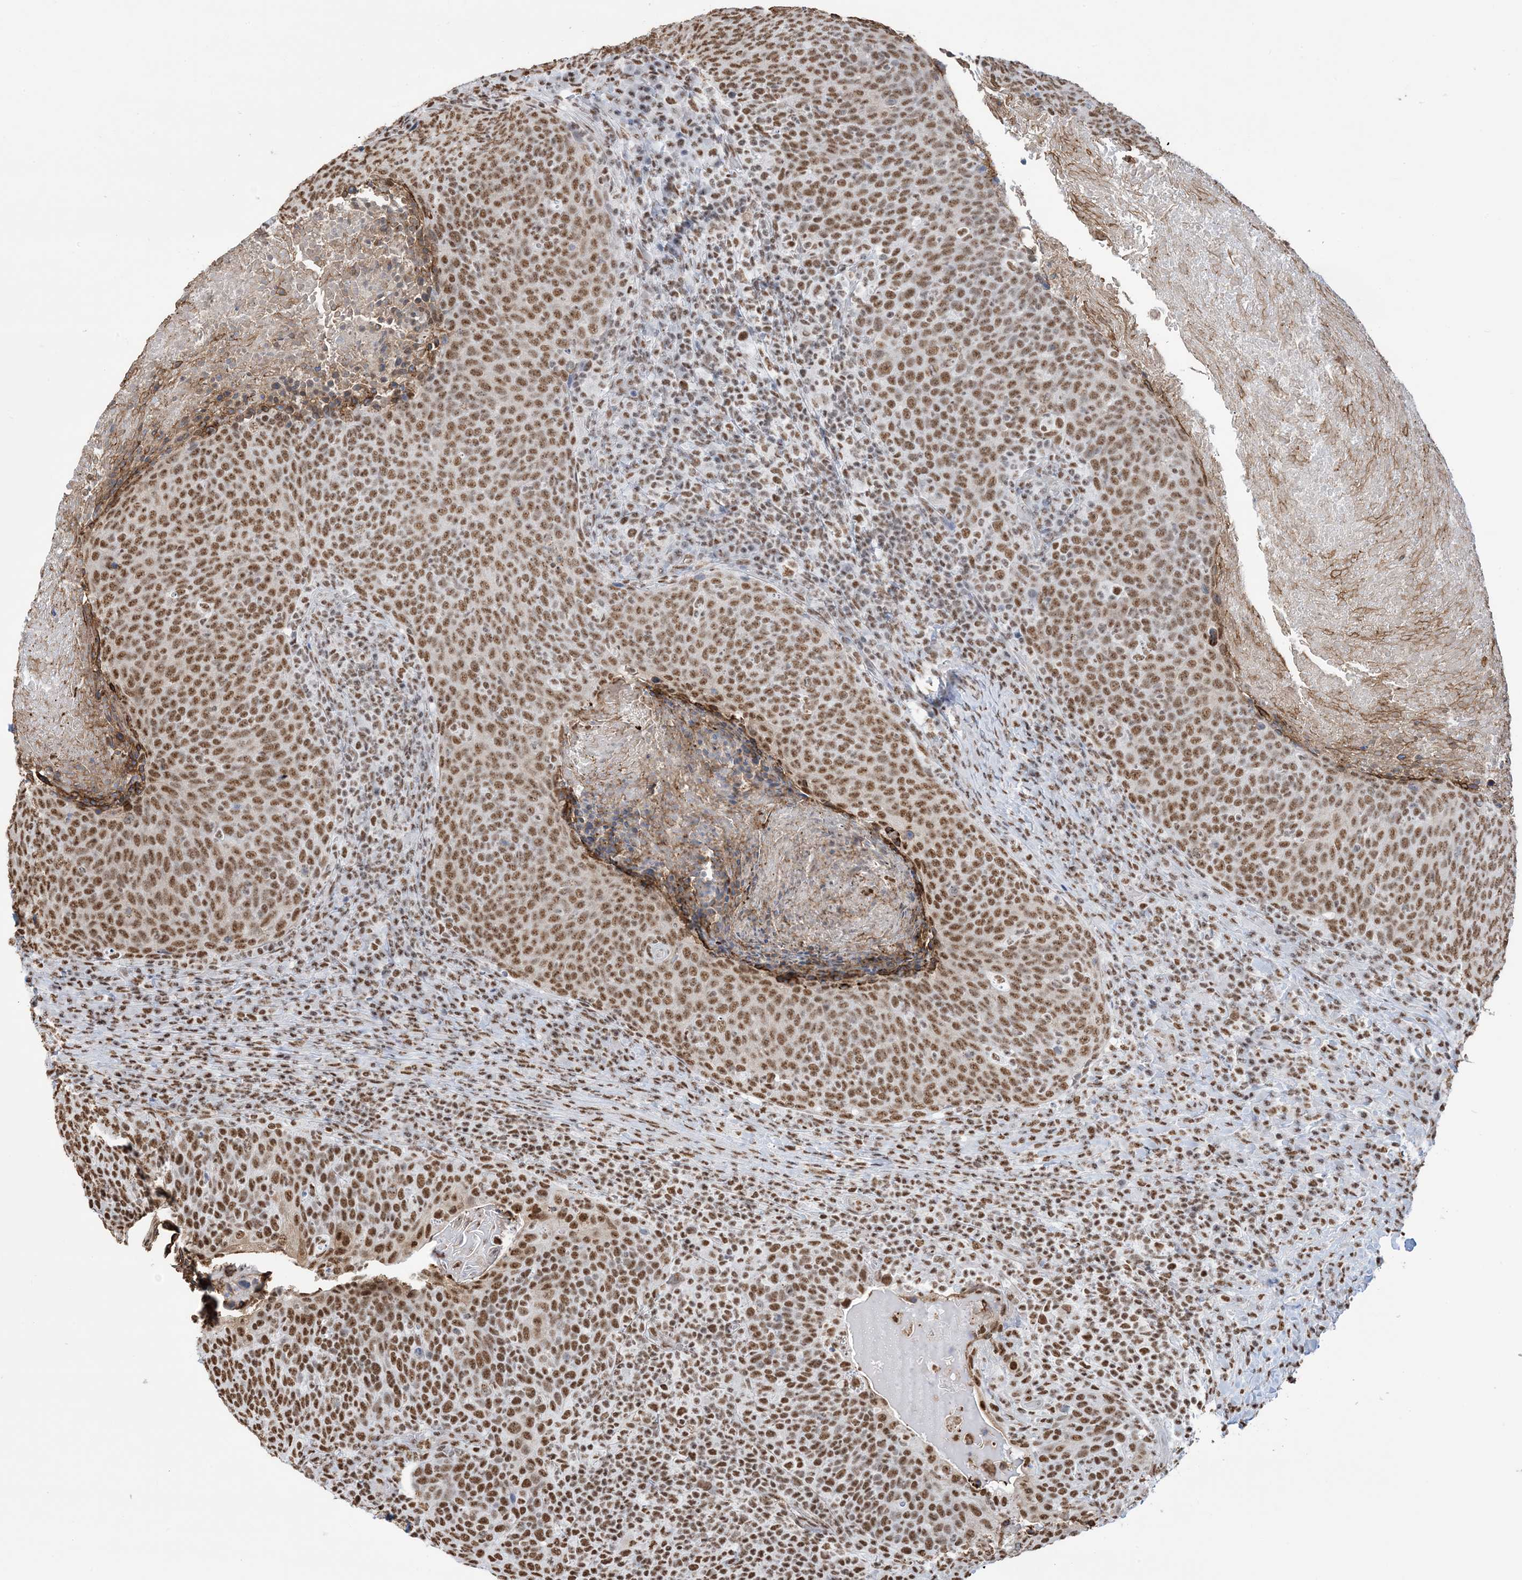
{"staining": {"intensity": "moderate", "quantity": ">75%", "location": "nuclear"}, "tissue": "head and neck cancer", "cell_type": "Tumor cells", "image_type": "cancer", "snomed": [{"axis": "morphology", "description": "Squamous cell carcinoma, NOS"}, {"axis": "morphology", "description": "Squamous cell carcinoma, metastatic, NOS"}, {"axis": "topography", "description": "Lymph node"}, {"axis": "topography", "description": "Head-Neck"}], "caption": "Immunohistochemistry photomicrograph of human metastatic squamous cell carcinoma (head and neck) stained for a protein (brown), which exhibits medium levels of moderate nuclear positivity in about >75% of tumor cells.", "gene": "ZNF792", "patient": {"sex": "male", "age": 62}}